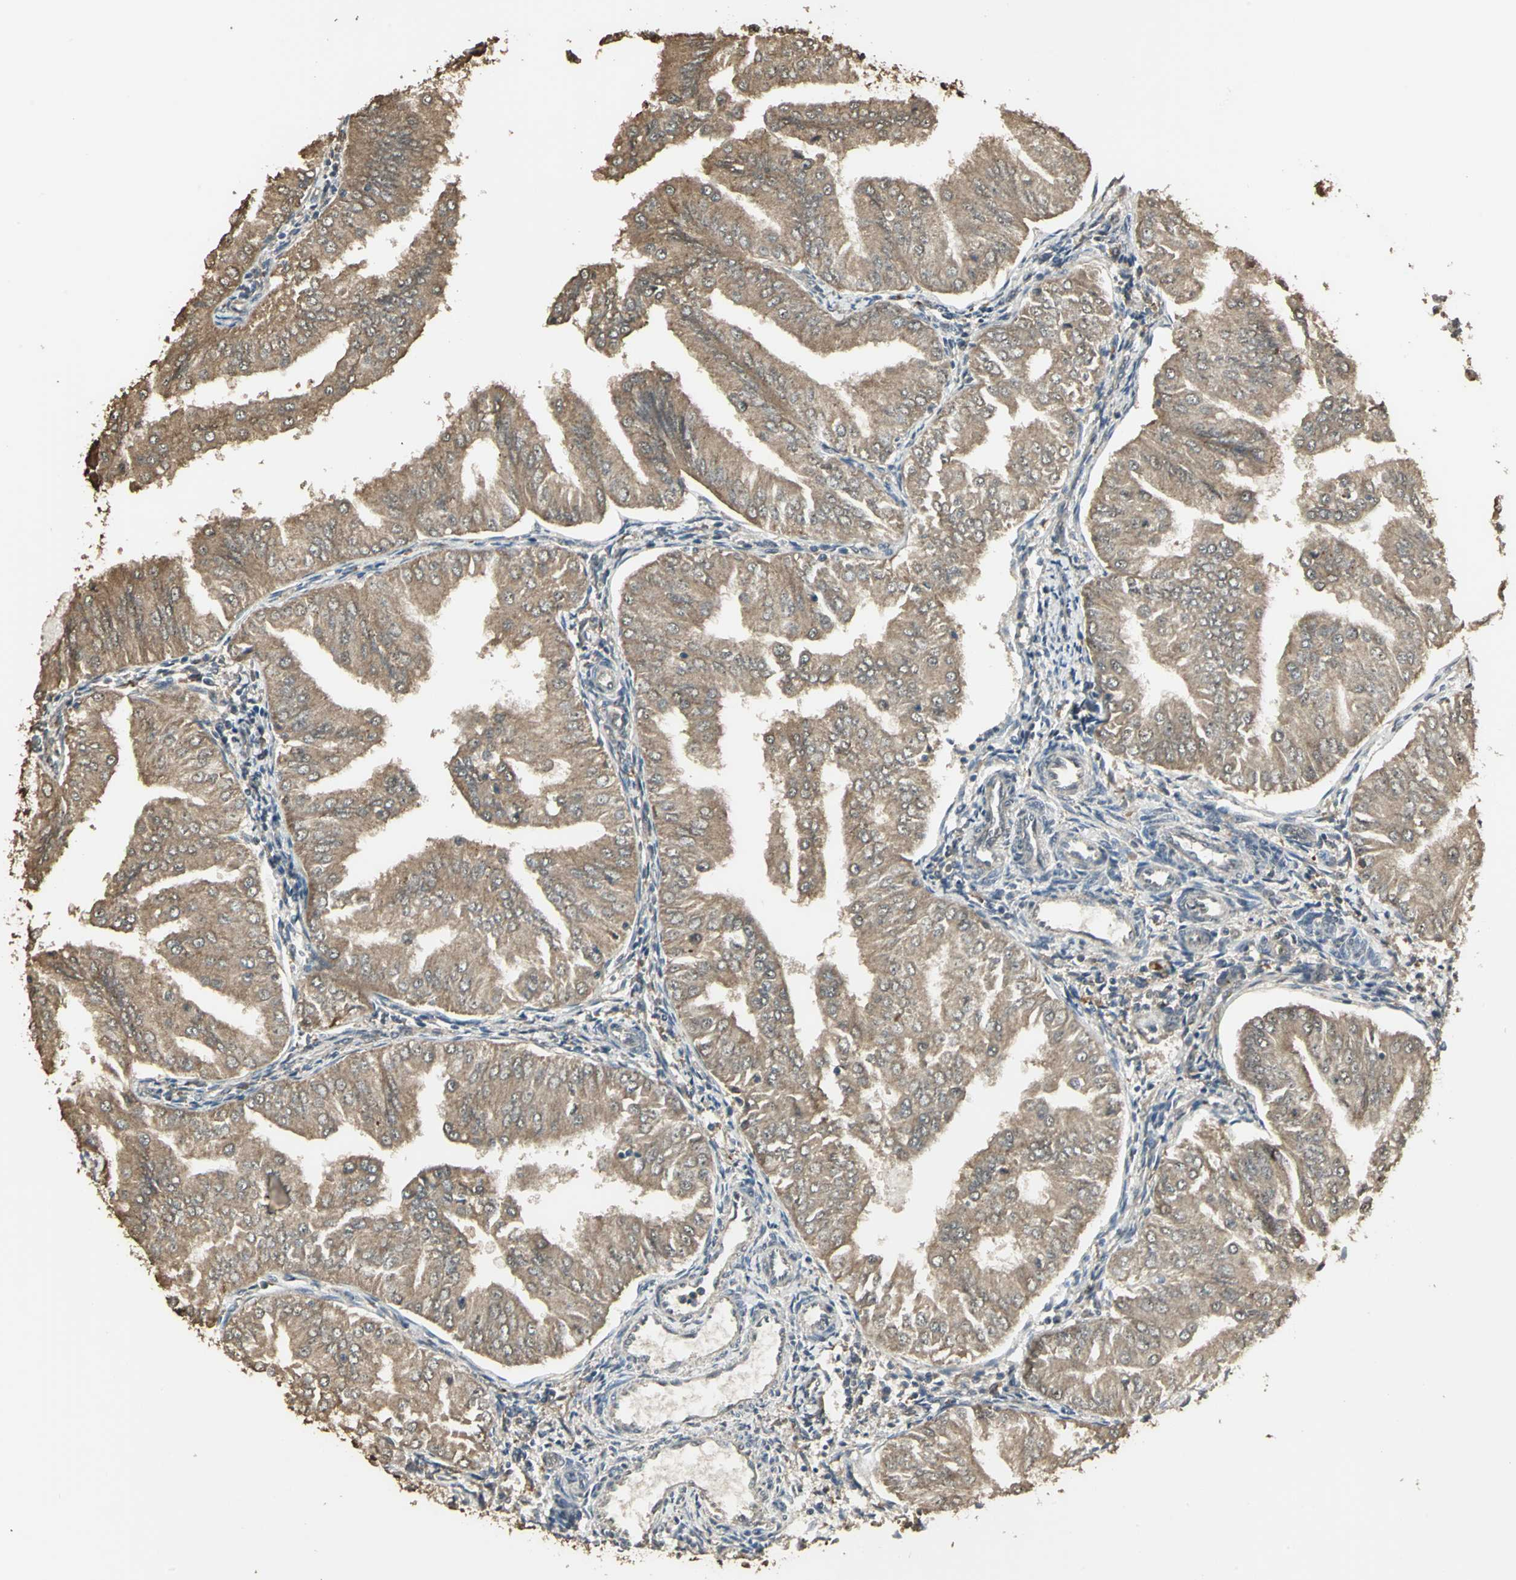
{"staining": {"intensity": "strong", "quantity": ">75%", "location": "cytoplasmic/membranous"}, "tissue": "endometrial cancer", "cell_type": "Tumor cells", "image_type": "cancer", "snomed": [{"axis": "morphology", "description": "Adenocarcinoma, NOS"}, {"axis": "topography", "description": "Endometrium"}], "caption": "Immunohistochemistry histopathology image of human endometrial cancer stained for a protein (brown), which reveals high levels of strong cytoplasmic/membranous positivity in about >75% of tumor cells.", "gene": "UCHL5", "patient": {"sex": "female", "age": 53}}